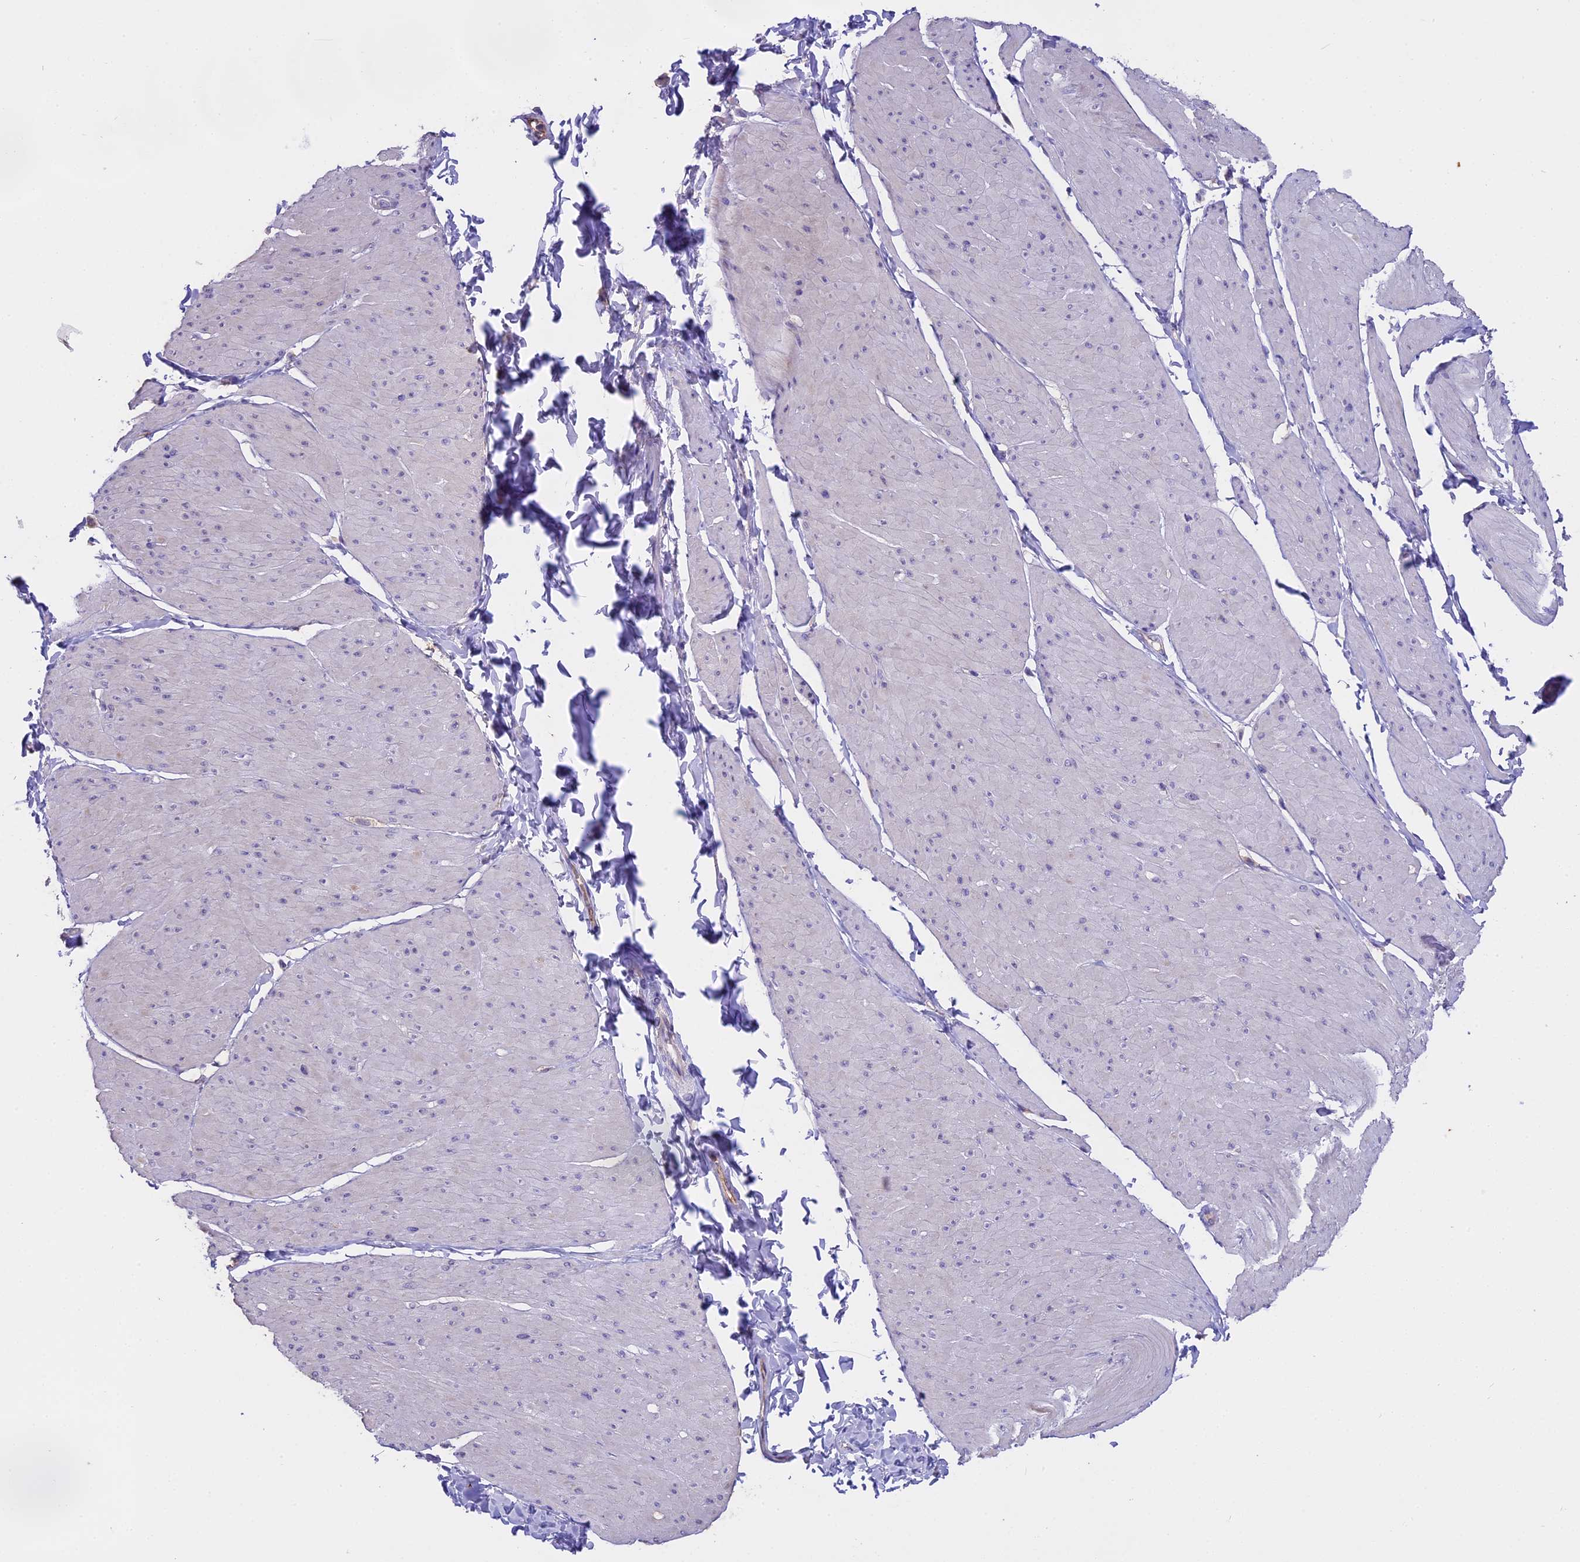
{"staining": {"intensity": "weak", "quantity": "<25%", "location": "cytoplasmic/membranous"}, "tissue": "smooth muscle", "cell_type": "Smooth muscle cells", "image_type": "normal", "snomed": [{"axis": "morphology", "description": "Urothelial carcinoma, High grade"}, {"axis": "topography", "description": "Urinary bladder"}], "caption": "High power microscopy image of an immunohistochemistry (IHC) image of benign smooth muscle, revealing no significant positivity in smooth muscle cells. (DAB immunohistochemistry (IHC), high magnification).", "gene": "WFDC2", "patient": {"sex": "male", "age": 46}}